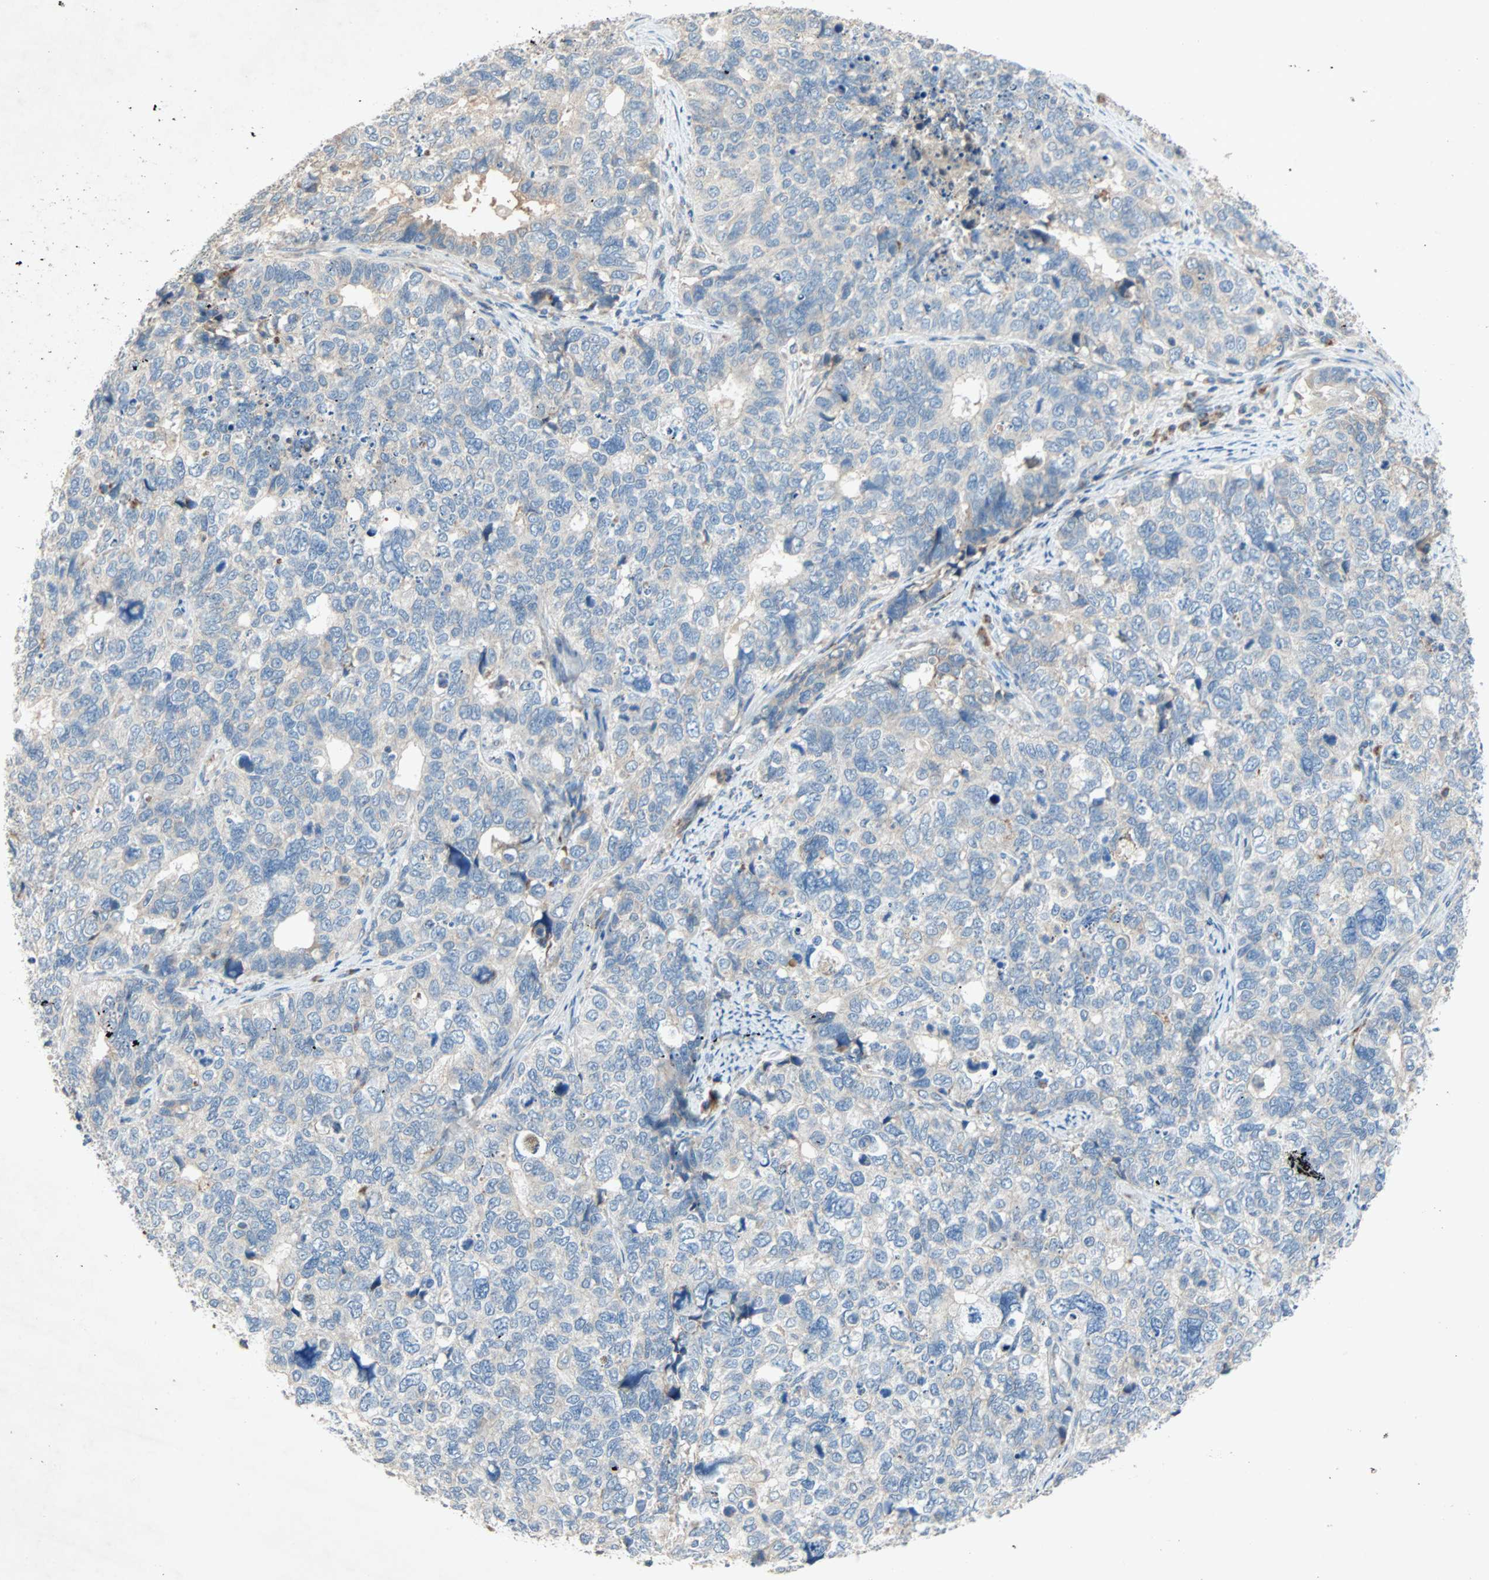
{"staining": {"intensity": "weak", "quantity": "<25%", "location": "cytoplasmic/membranous"}, "tissue": "cervical cancer", "cell_type": "Tumor cells", "image_type": "cancer", "snomed": [{"axis": "morphology", "description": "Squamous cell carcinoma, NOS"}, {"axis": "topography", "description": "Cervix"}], "caption": "This is a image of immunohistochemistry staining of cervical cancer (squamous cell carcinoma), which shows no positivity in tumor cells. Nuclei are stained in blue.", "gene": "XYLT1", "patient": {"sex": "female", "age": 63}}